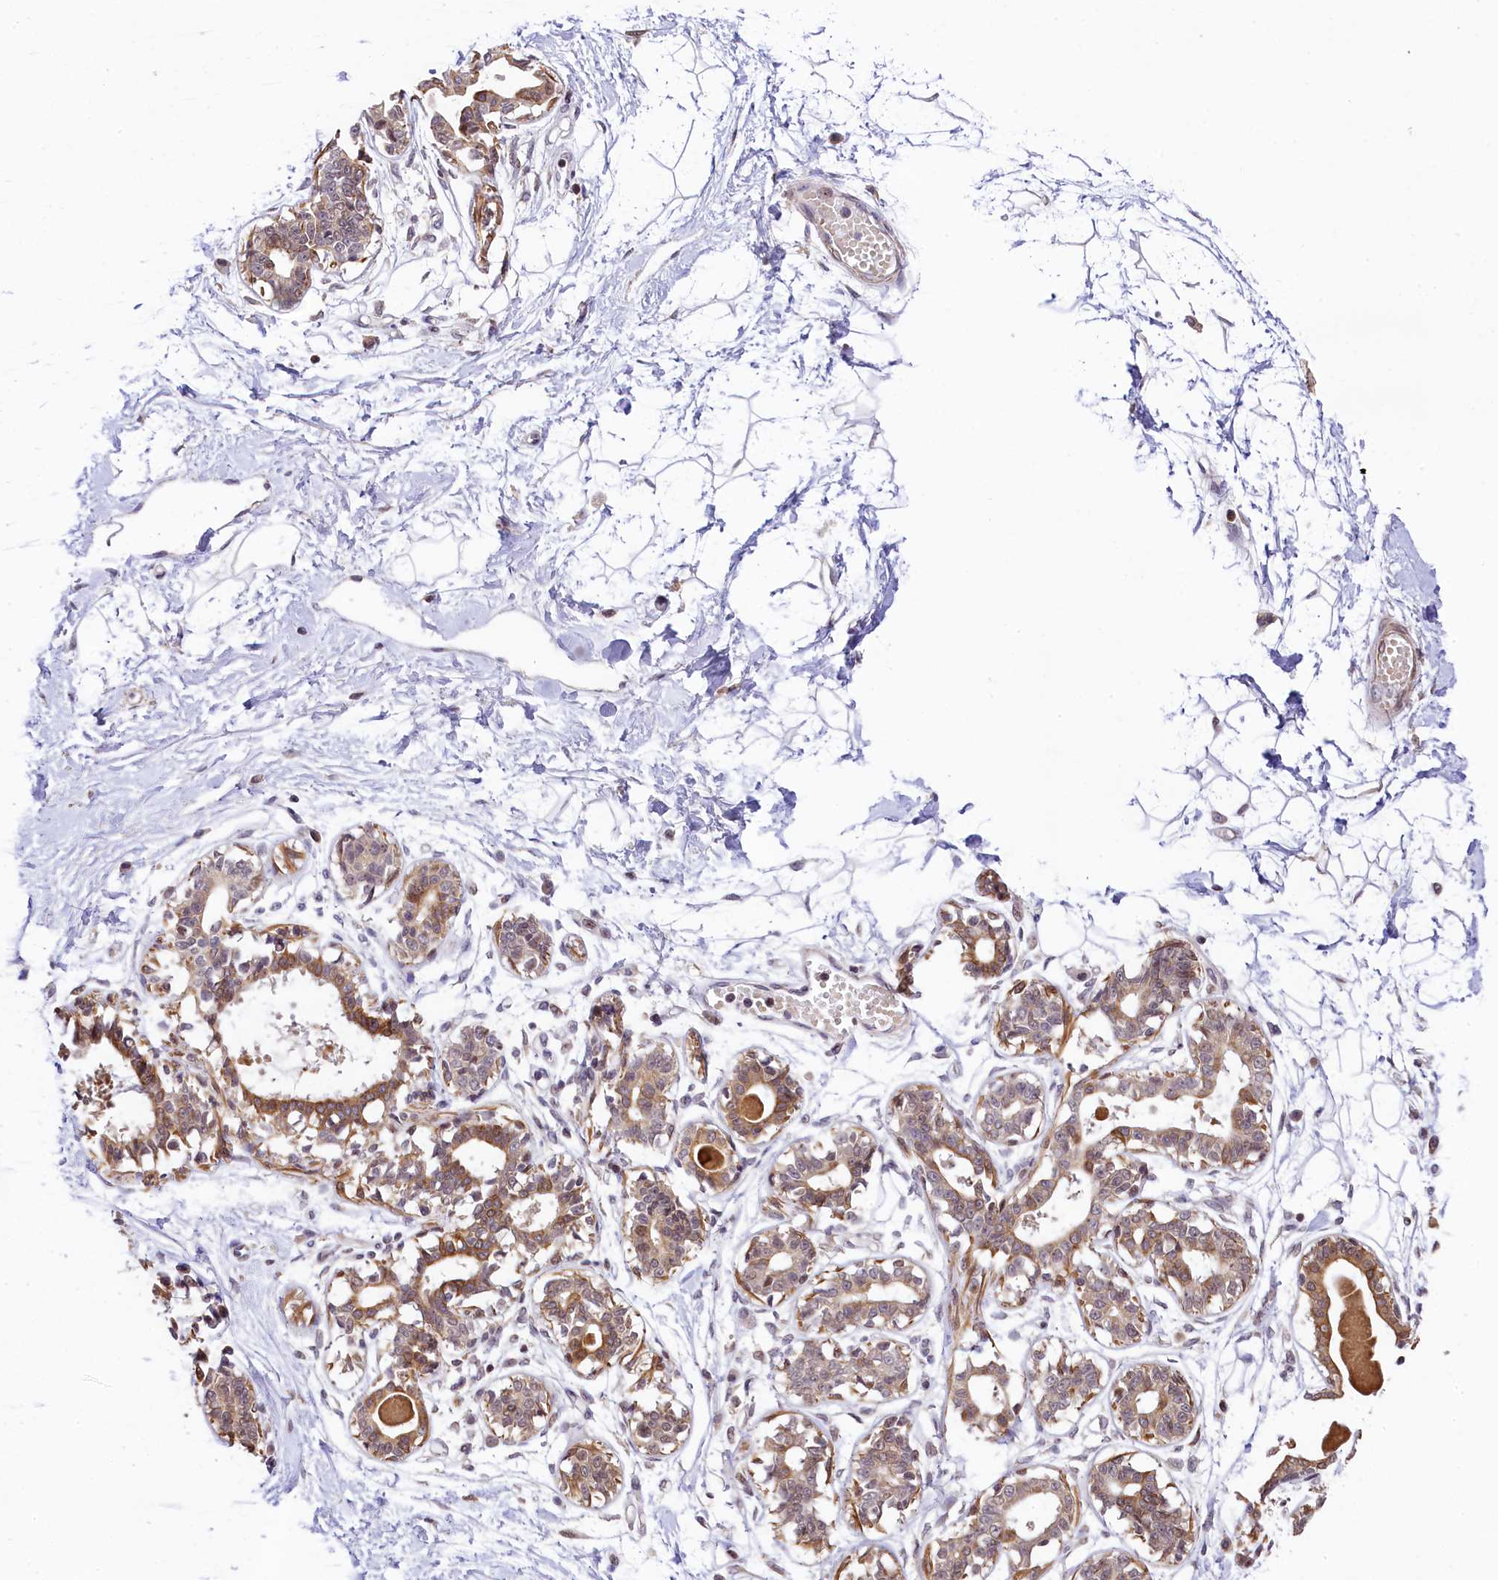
{"staining": {"intensity": "negative", "quantity": "none", "location": "none"}, "tissue": "breast", "cell_type": "Adipocytes", "image_type": "normal", "snomed": [{"axis": "morphology", "description": "Normal tissue, NOS"}, {"axis": "topography", "description": "Breast"}], "caption": "Immunohistochemical staining of unremarkable human breast shows no significant positivity in adipocytes. (DAB IHC with hematoxylin counter stain).", "gene": "RBBP8", "patient": {"sex": "female", "age": 45}}